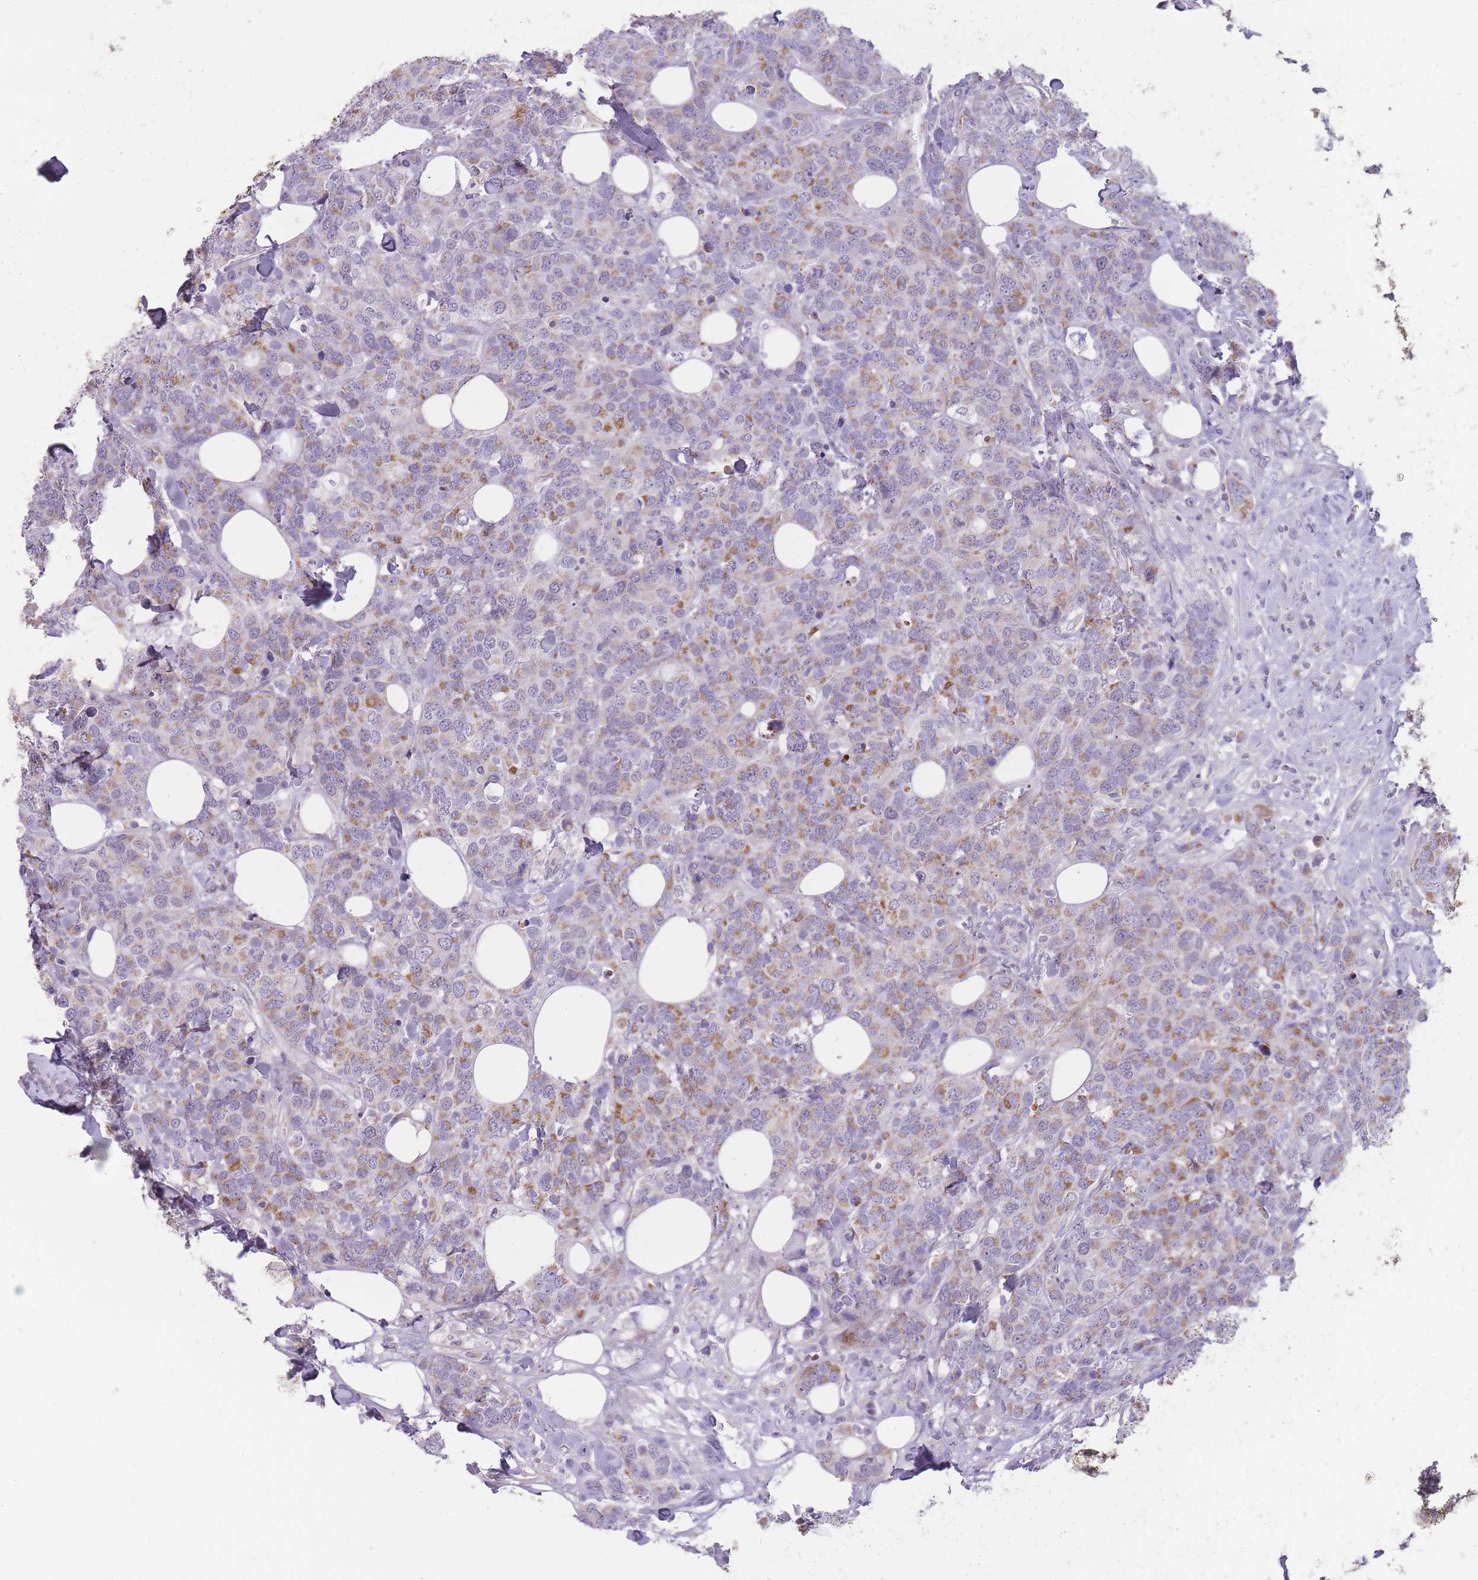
{"staining": {"intensity": "moderate", "quantity": "25%-75%", "location": "cytoplasmic/membranous"}, "tissue": "breast cancer", "cell_type": "Tumor cells", "image_type": "cancer", "snomed": [{"axis": "morphology", "description": "Lobular carcinoma"}, {"axis": "topography", "description": "Breast"}], "caption": "There is medium levels of moderate cytoplasmic/membranous expression in tumor cells of breast lobular carcinoma, as demonstrated by immunohistochemical staining (brown color).", "gene": "ZBTB24", "patient": {"sex": "female", "age": 59}}